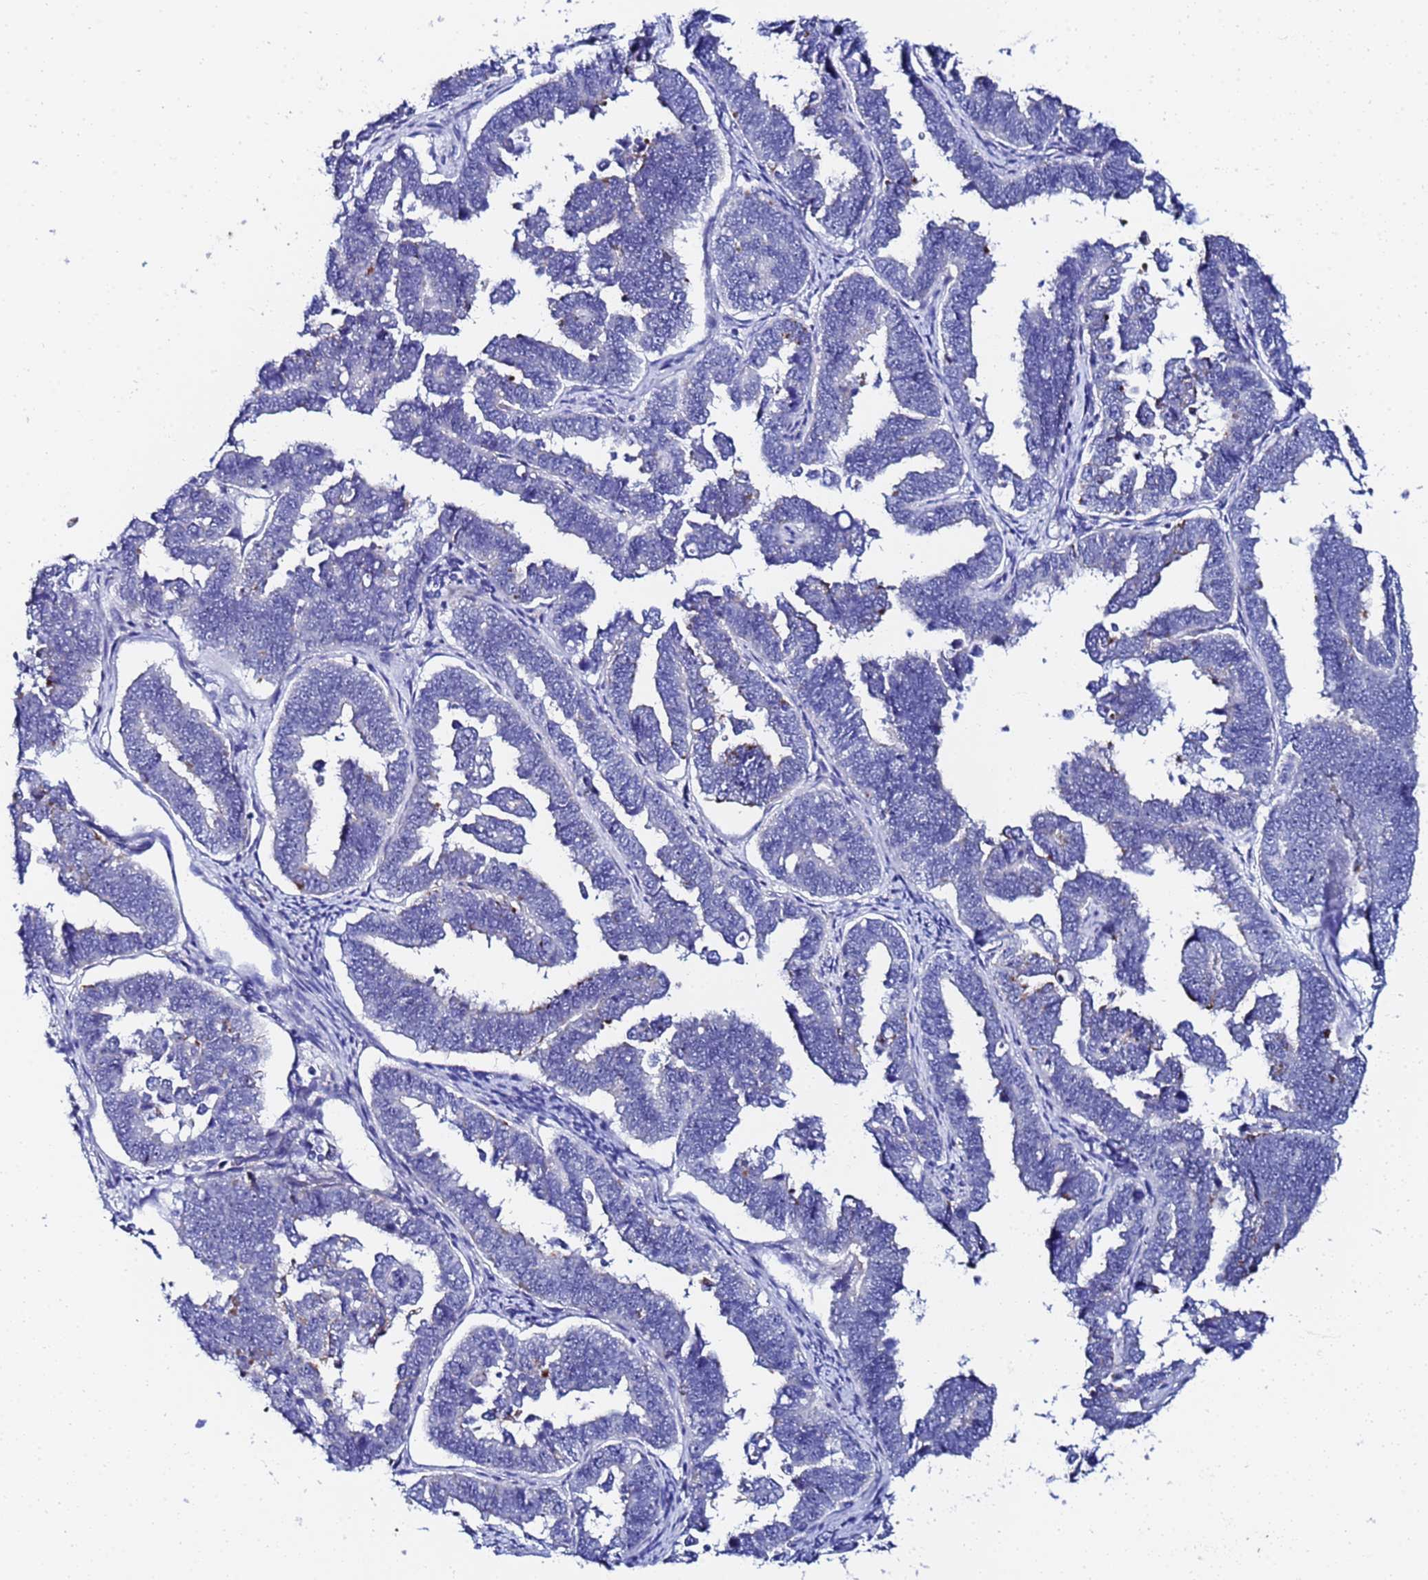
{"staining": {"intensity": "negative", "quantity": "none", "location": "none"}, "tissue": "endometrial cancer", "cell_type": "Tumor cells", "image_type": "cancer", "snomed": [{"axis": "morphology", "description": "Adenocarcinoma, NOS"}, {"axis": "topography", "description": "Endometrium"}], "caption": "This is an immunohistochemistry photomicrograph of endometrial cancer (adenocarcinoma). There is no positivity in tumor cells.", "gene": "ZNF26", "patient": {"sex": "female", "age": 75}}